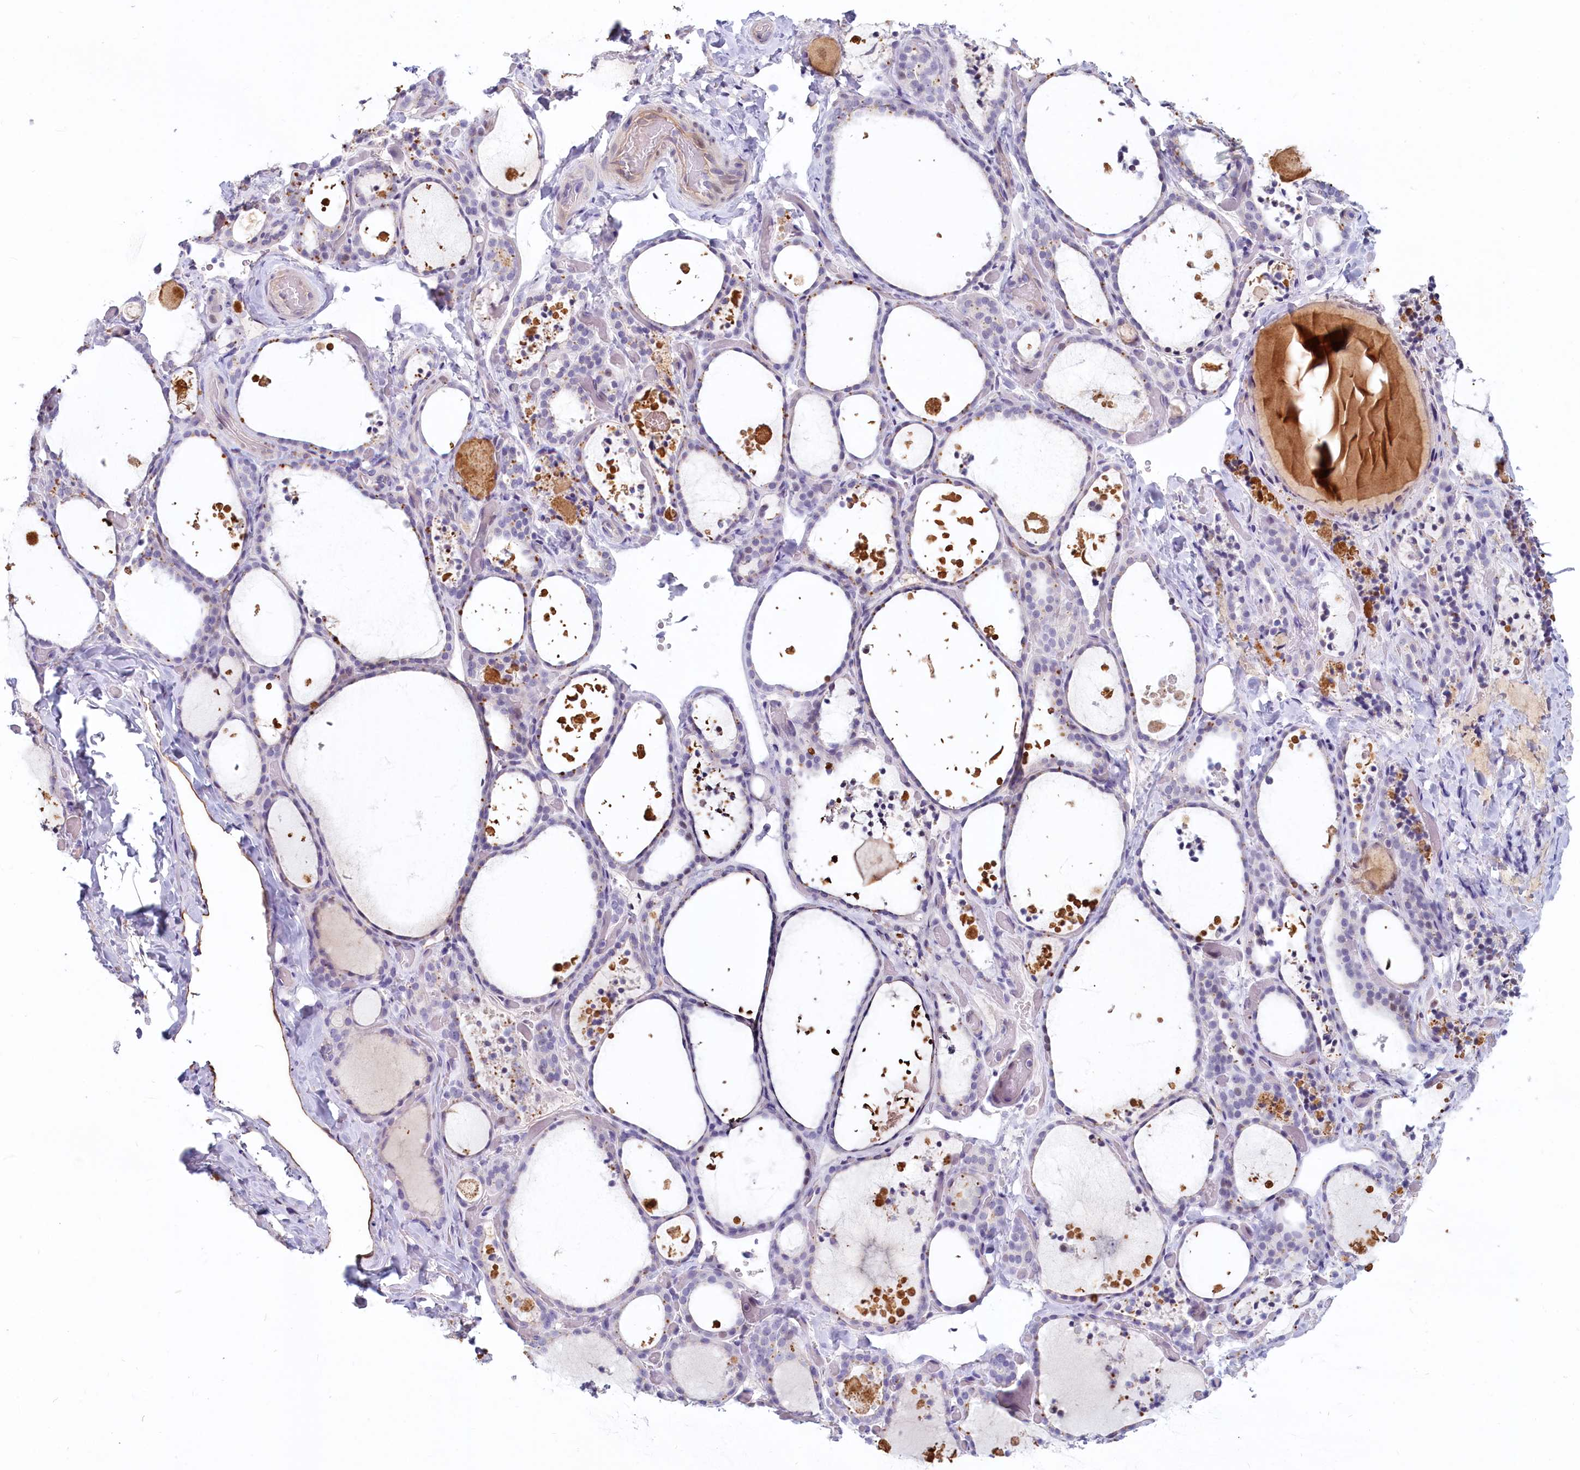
{"staining": {"intensity": "moderate", "quantity": "<25%", "location": "nuclear"}, "tissue": "thyroid gland", "cell_type": "Glandular cells", "image_type": "normal", "snomed": [{"axis": "morphology", "description": "Normal tissue, NOS"}, {"axis": "topography", "description": "Thyroid gland"}], "caption": "Immunohistochemistry of benign thyroid gland shows low levels of moderate nuclear positivity in about <25% of glandular cells. Nuclei are stained in blue.", "gene": "PROCR", "patient": {"sex": "female", "age": 44}}